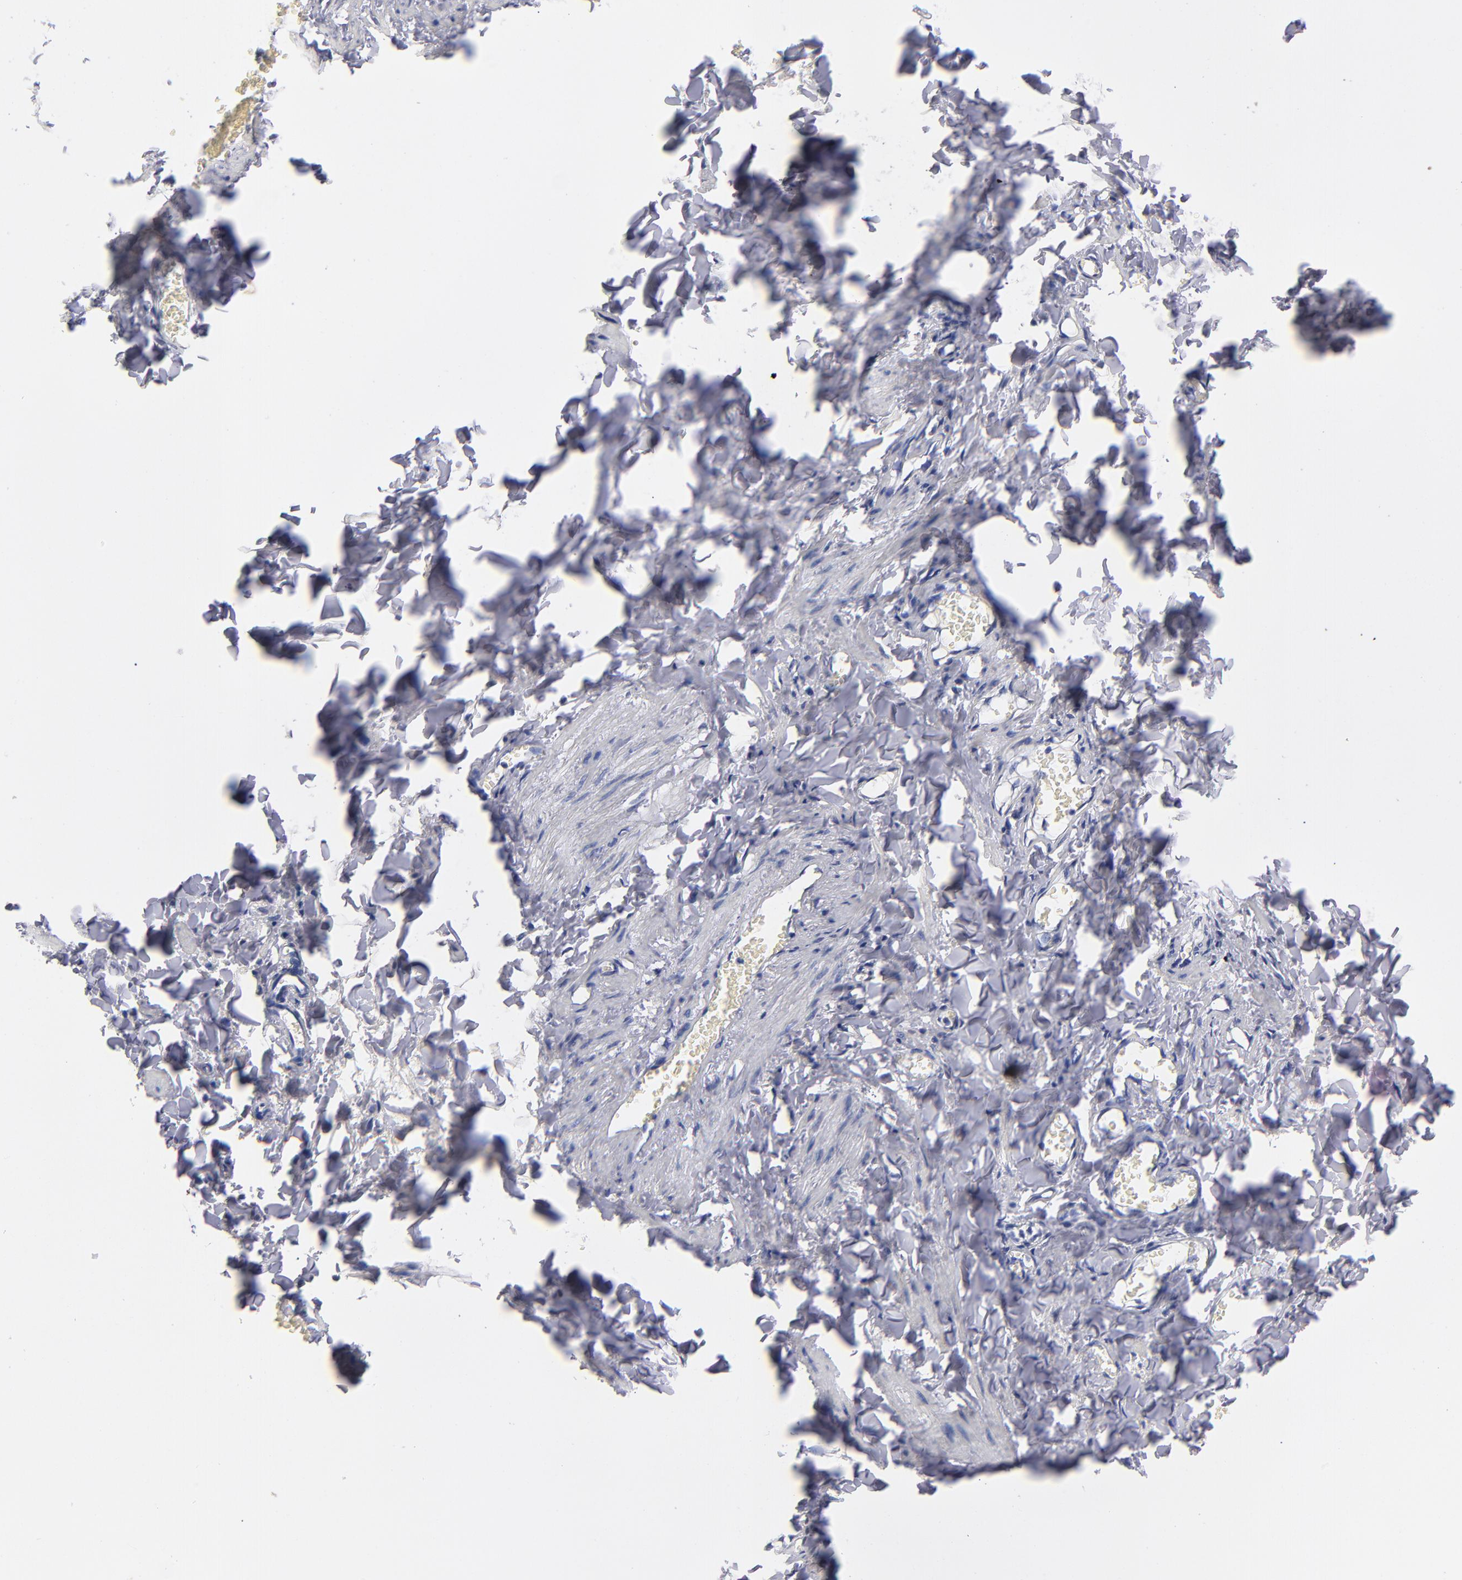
{"staining": {"intensity": "negative", "quantity": "none", "location": "none"}, "tissue": "adipose tissue", "cell_type": "Adipocytes", "image_type": "normal", "snomed": [{"axis": "morphology", "description": "Normal tissue, NOS"}, {"axis": "topography", "description": "Vascular tissue"}], "caption": "A micrograph of human adipose tissue is negative for staining in adipocytes. (DAB immunohistochemistry visualized using brightfield microscopy, high magnification).", "gene": "EIF3L", "patient": {"sex": "male", "age": 41}}